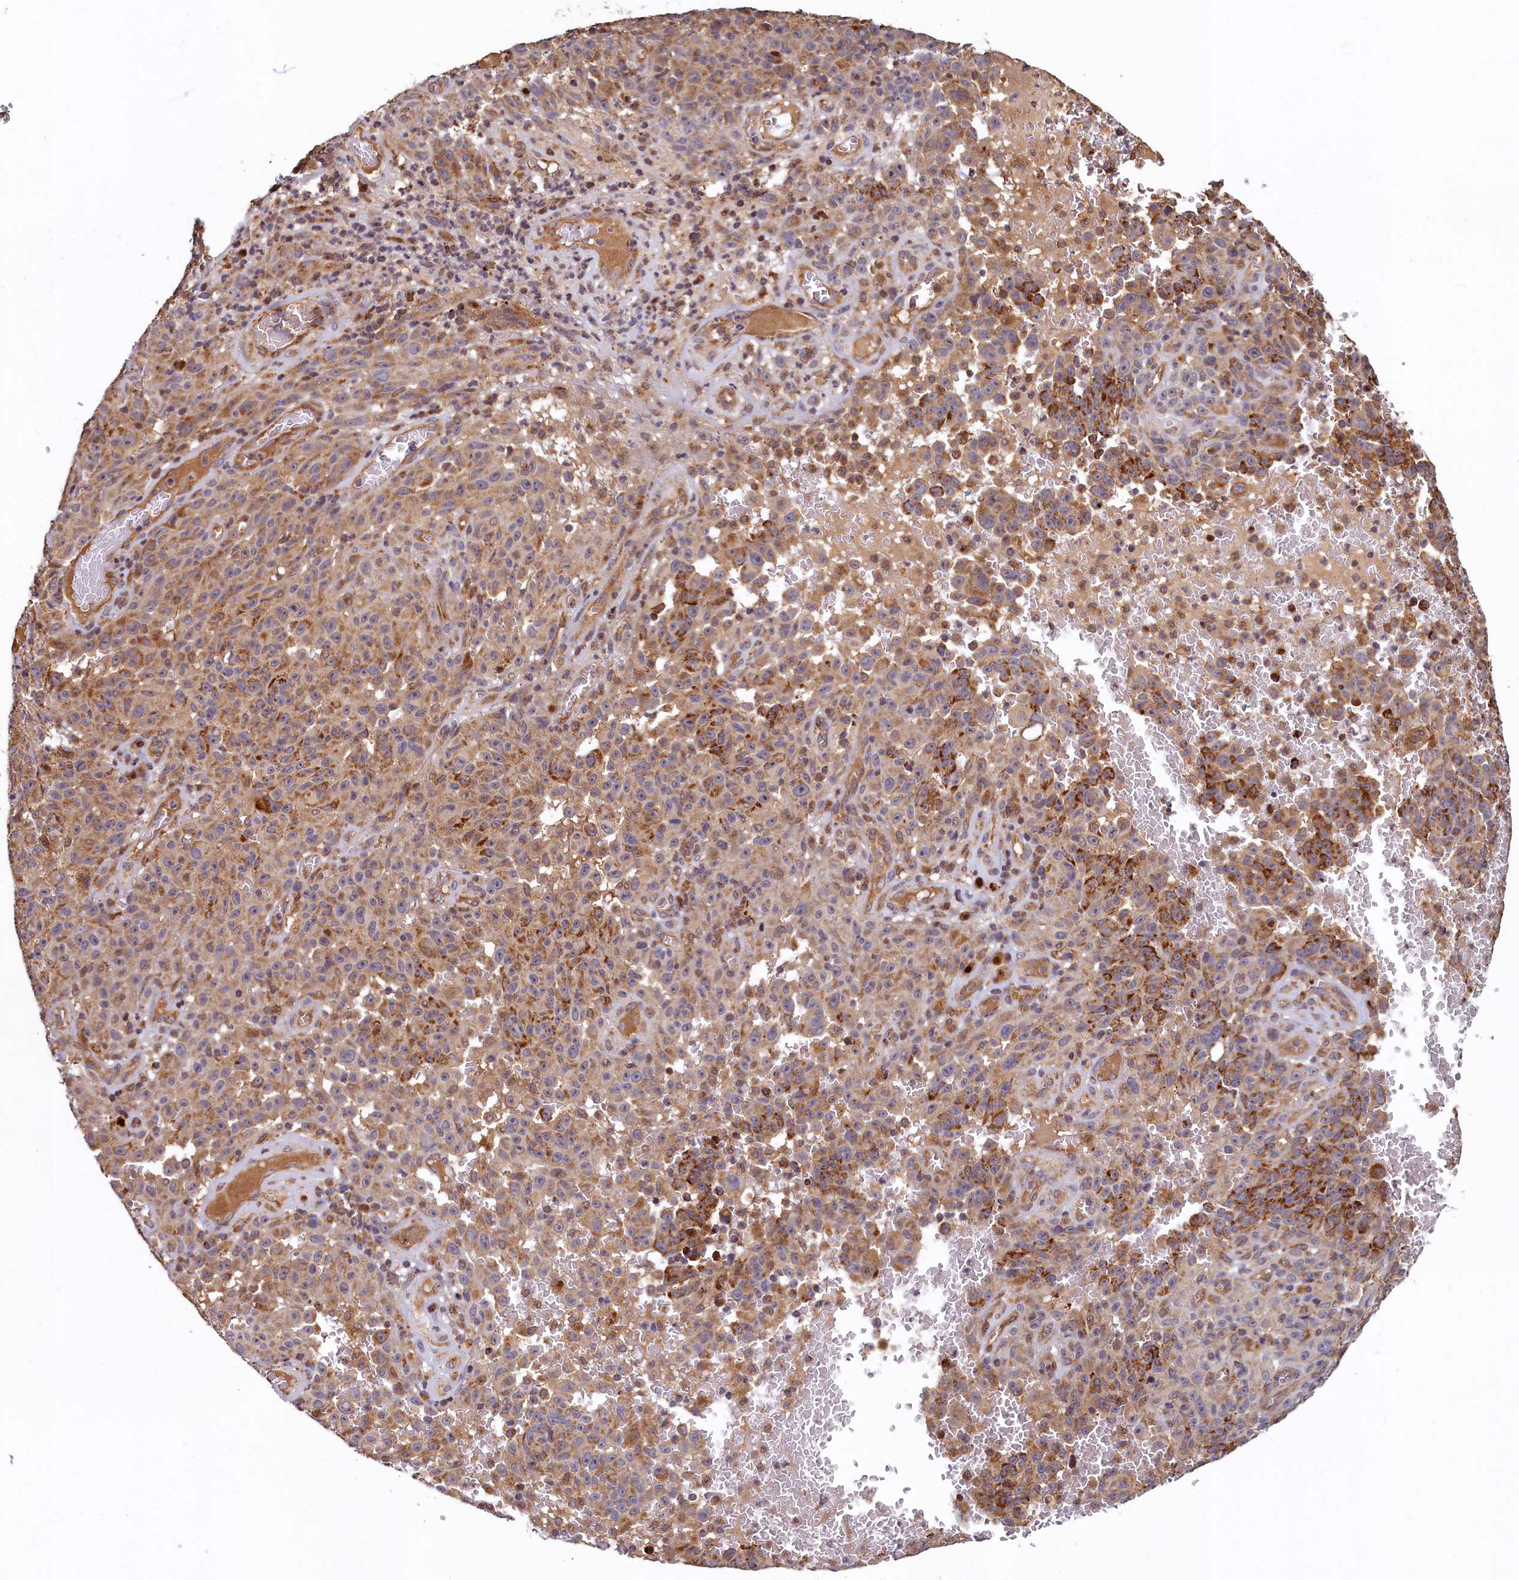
{"staining": {"intensity": "moderate", "quantity": ">75%", "location": "cytoplasmic/membranous"}, "tissue": "melanoma", "cell_type": "Tumor cells", "image_type": "cancer", "snomed": [{"axis": "morphology", "description": "Malignant melanoma, NOS"}, {"axis": "topography", "description": "Skin"}], "caption": "Immunohistochemistry (IHC) of malignant melanoma displays medium levels of moderate cytoplasmic/membranous positivity in about >75% of tumor cells. The staining is performed using DAB brown chromogen to label protein expression. The nuclei are counter-stained blue using hematoxylin.", "gene": "NCKAP5L", "patient": {"sex": "female", "age": 82}}